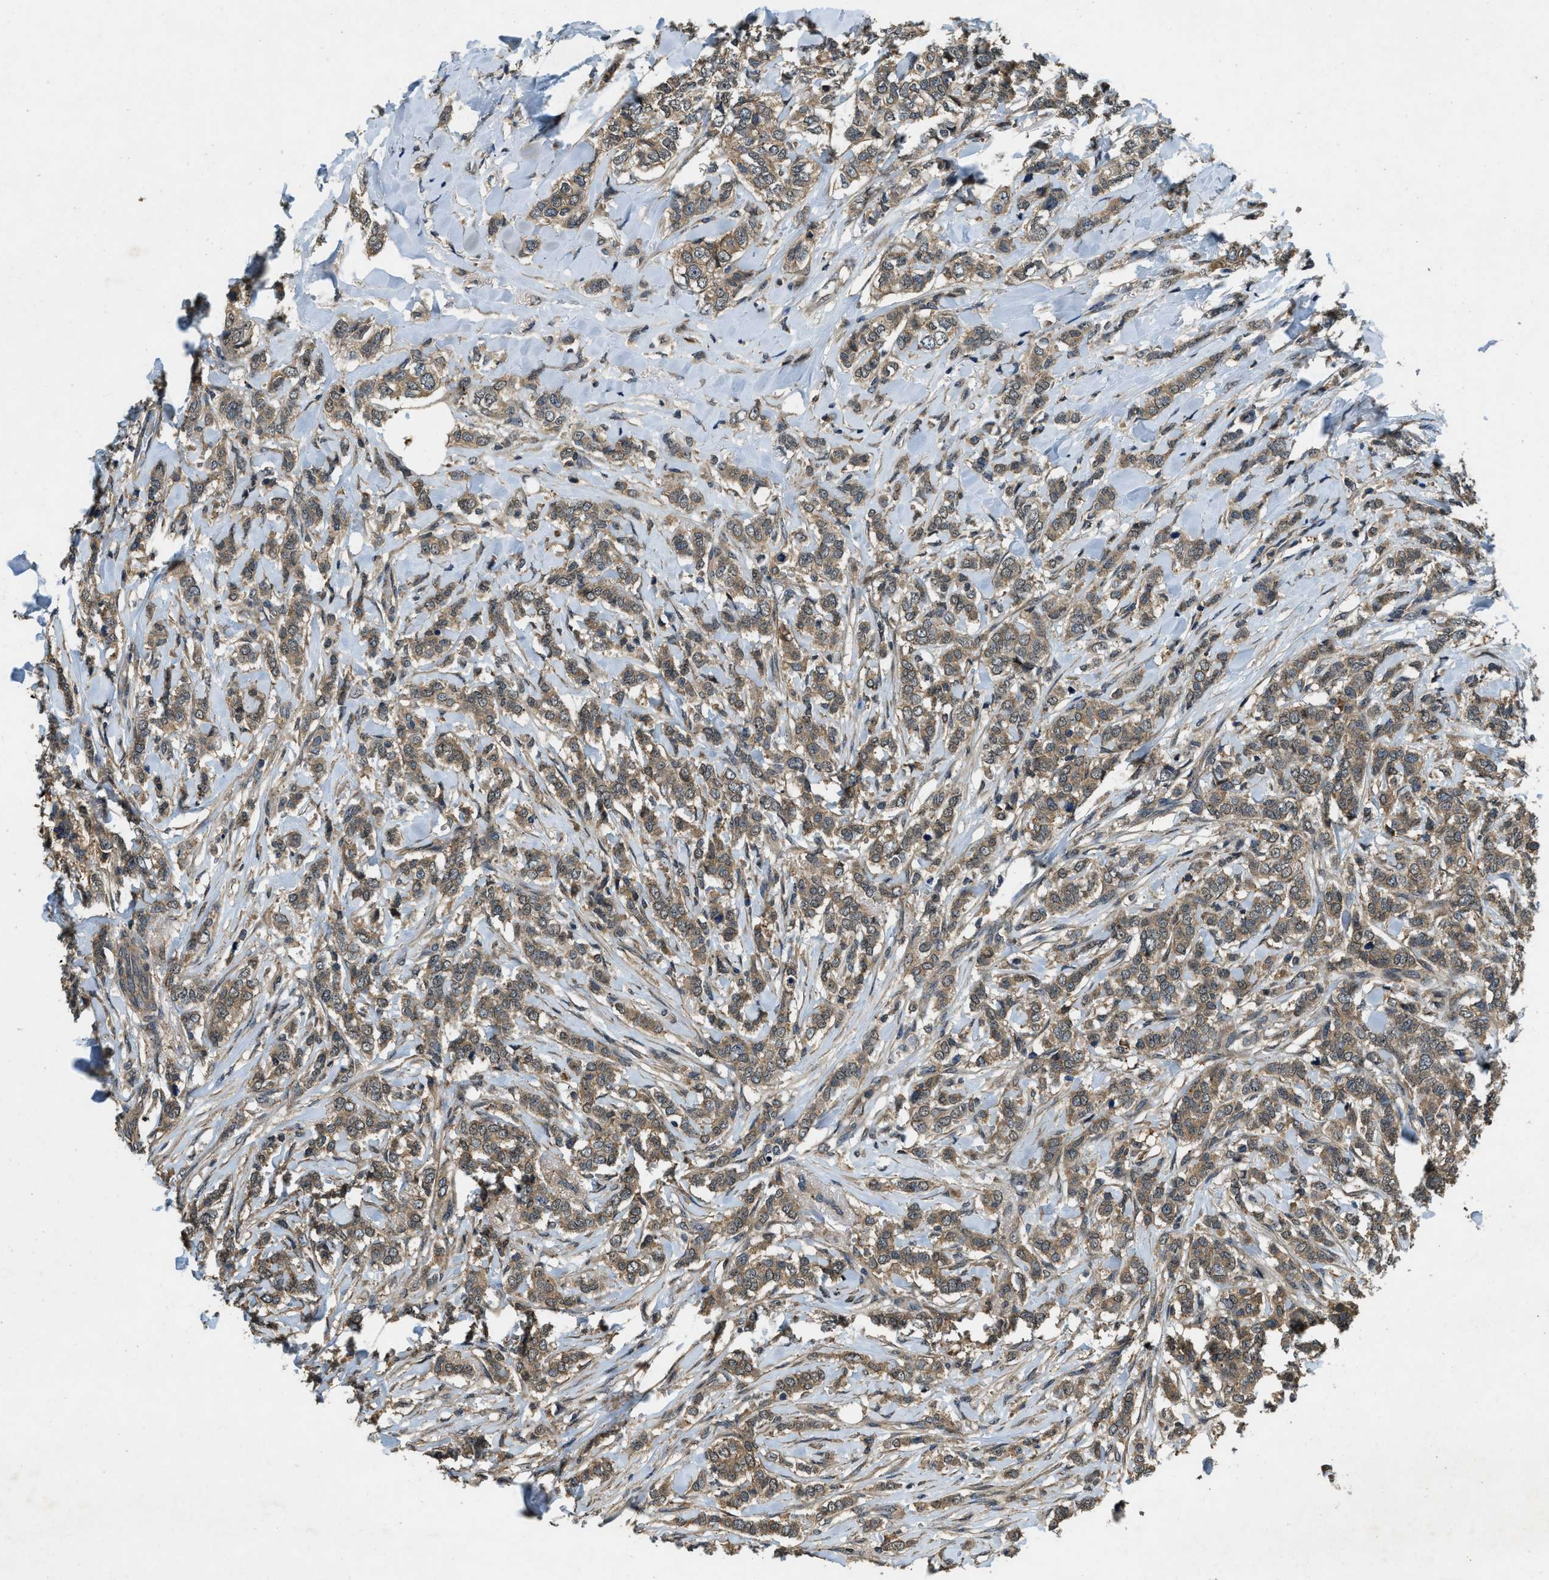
{"staining": {"intensity": "moderate", "quantity": ">75%", "location": "cytoplasmic/membranous"}, "tissue": "breast cancer", "cell_type": "Tumor cells", "image_type": "cancer", "snomed": [{"axis": "morphology", "description": "Lobular carcinoma"}, {"axis": "topography", "description": "Skin"}, {"axis": "topography", "description": "Breast"}], "caption": "IHC staining of breast cancer, which demonstrates medium levels of moderate cytoplasmic/membranous staining in approximately >75% of tumor cells indicating moderate cytoplasmic/membranous protein positivity. The staining was performed using DAB (brown) for protein detection and nuclei were counterstained in hematoxylin (blue).", "gene": "ATP8B1", "patient": {"sex": "female", "age": 46}}